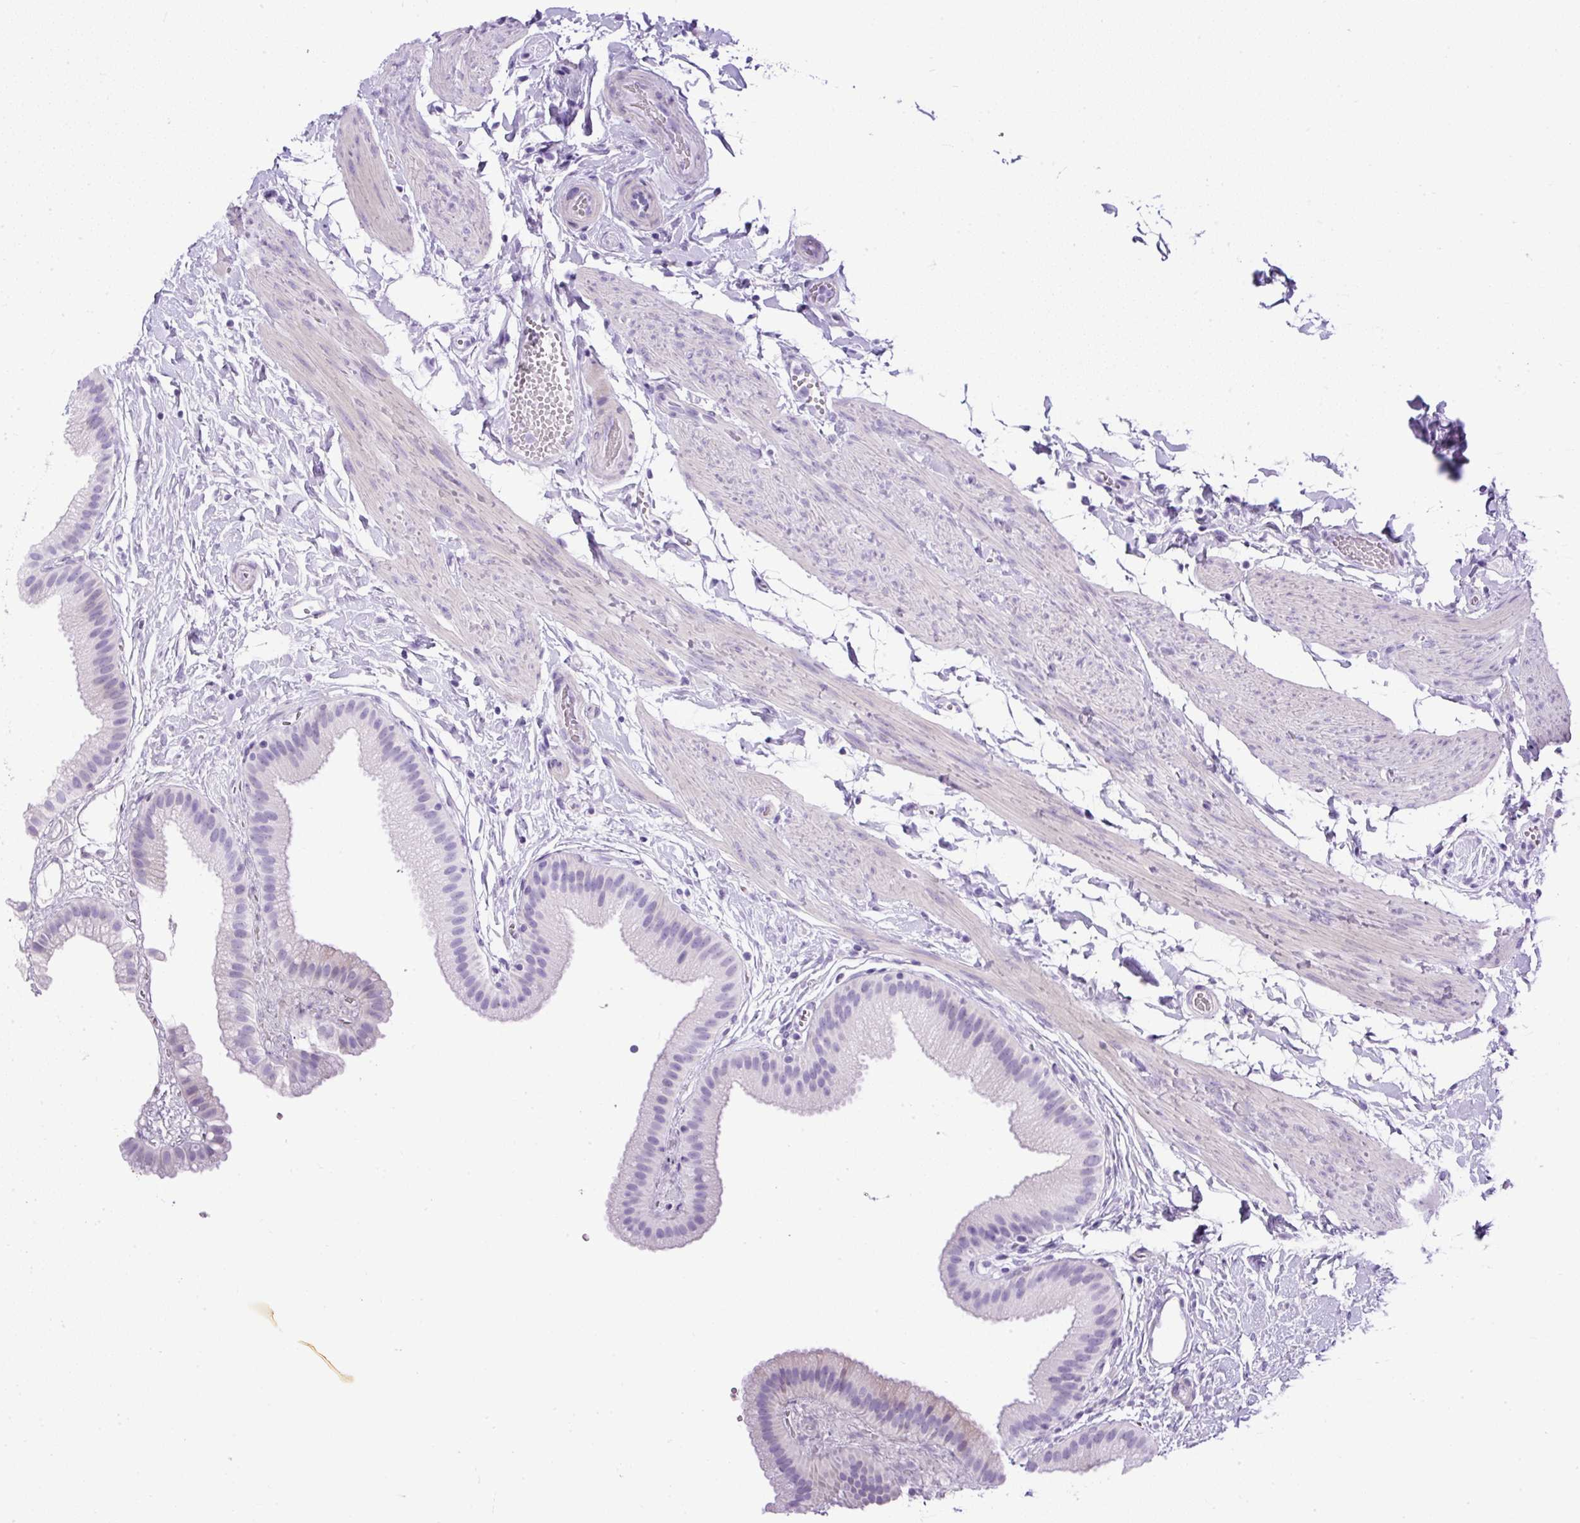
{"staining": {"intensity": "negative", "quantity": "none", "location": "none"}, "tissue": "gallbladder", "cell_type": "Glandular cells", "image_type": "normal", "snomed": [{"axis": "morphology", "description": "Normal tissue, NOS"}, {"axis": "topography", "description": "Gallbladder"}], "caption": "The photomicrograph shows no staining of glandular cells in benign gallbladder. Nuclei are stained in blue.", "gene": "UPP1", "patient": {"sex": "female", "age": 63}}